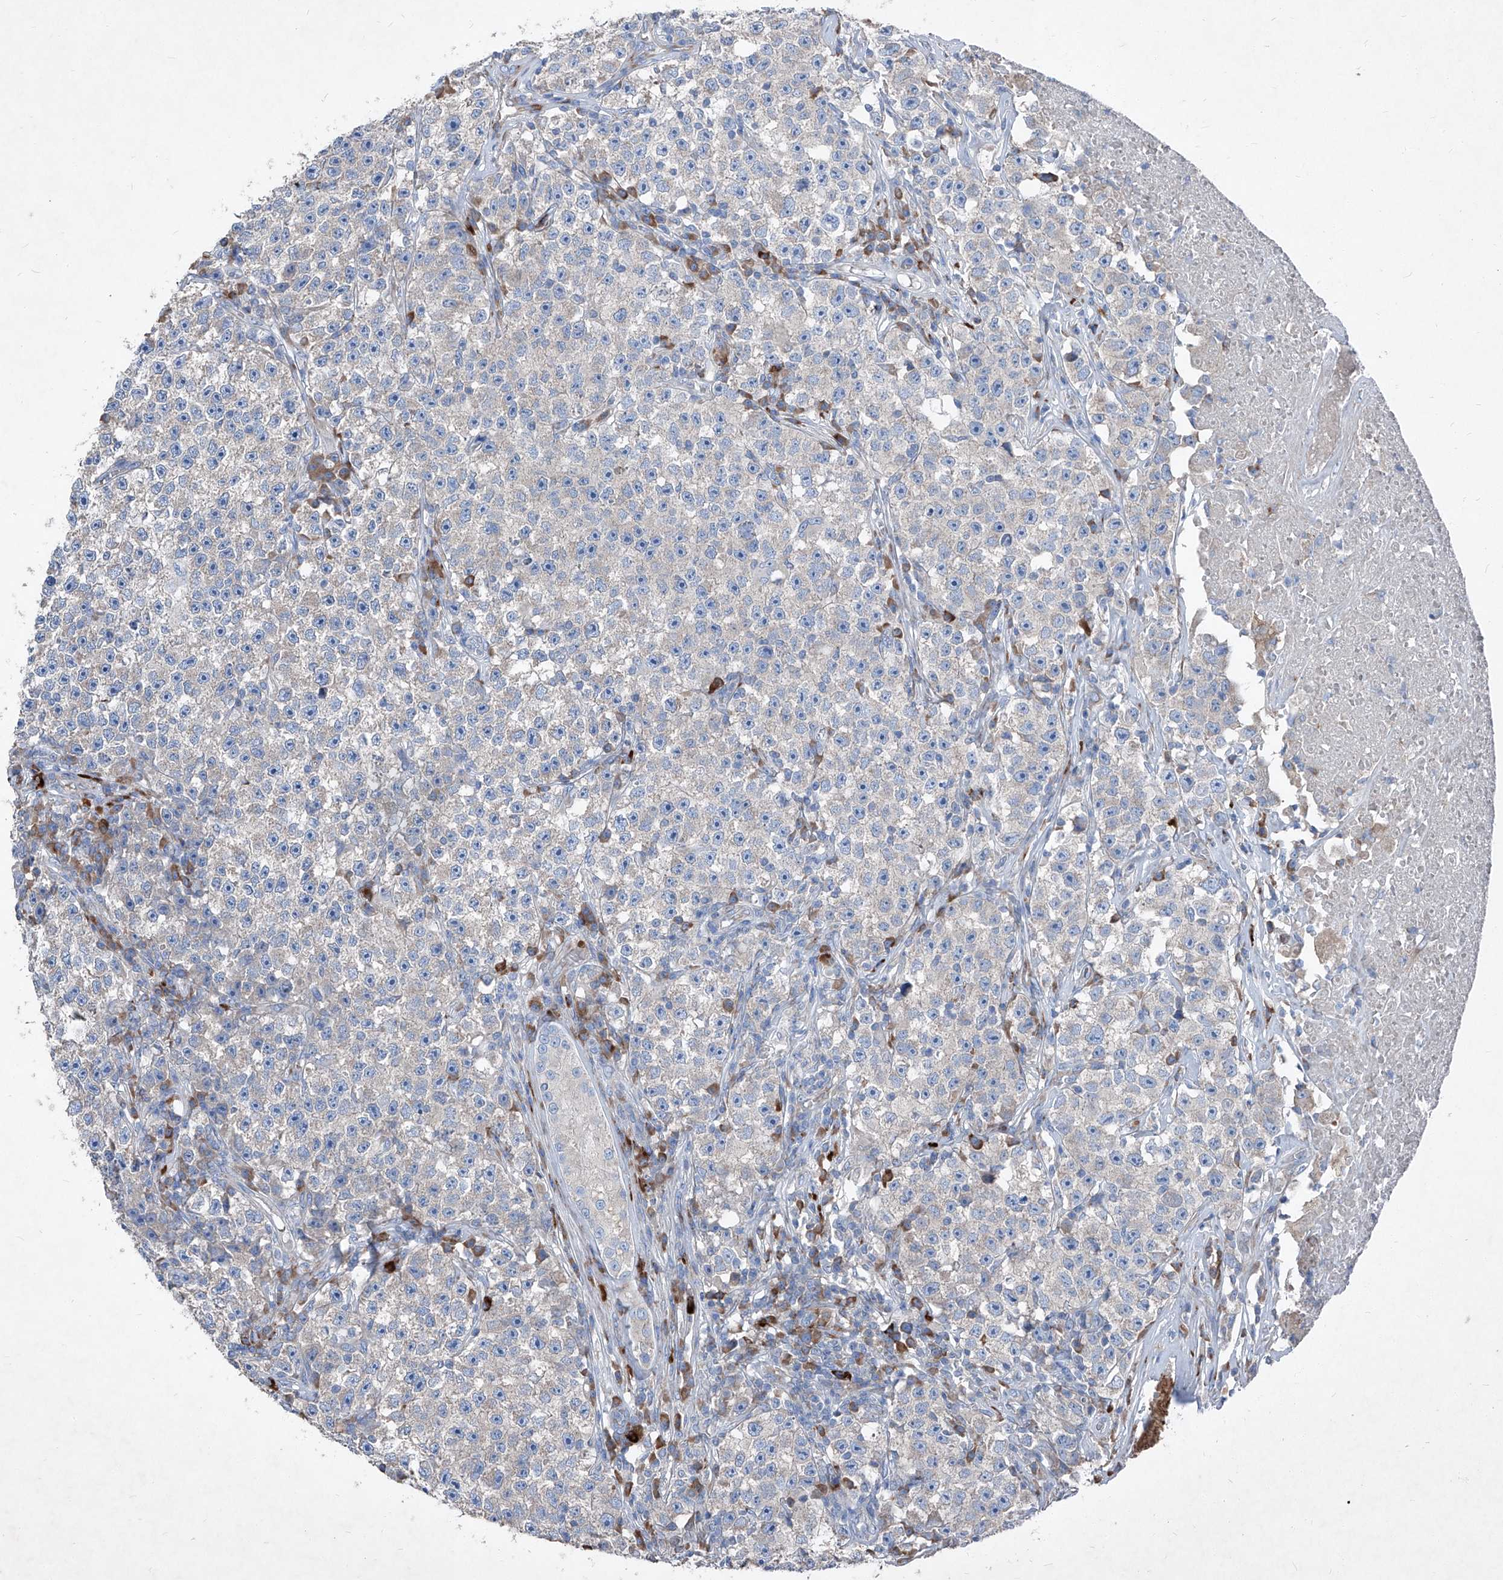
{"staining": {"intensity": "negative", "quantity": "none", "location": "none"}, "tissue": "testis cancer", "cell_type": "Tumor cells", "image_type": "cancer", "snomed": [{"axis": "morphology", "description": "Seminoma, NOS"}, {"axis": "topography", "description": "Testis"}], "caption": "DAB (3,3'-diaminobenzidine) immunohistochemical staining of testis cancer (seminoma) shows no significant positivity in tumor cells. (DAB (3,3'-diaminobenzidine) IHC visualized using brightfield microscopy, high magnification).", "gene": "IFI27", "patient": {"sex": "male", "age": 22}}